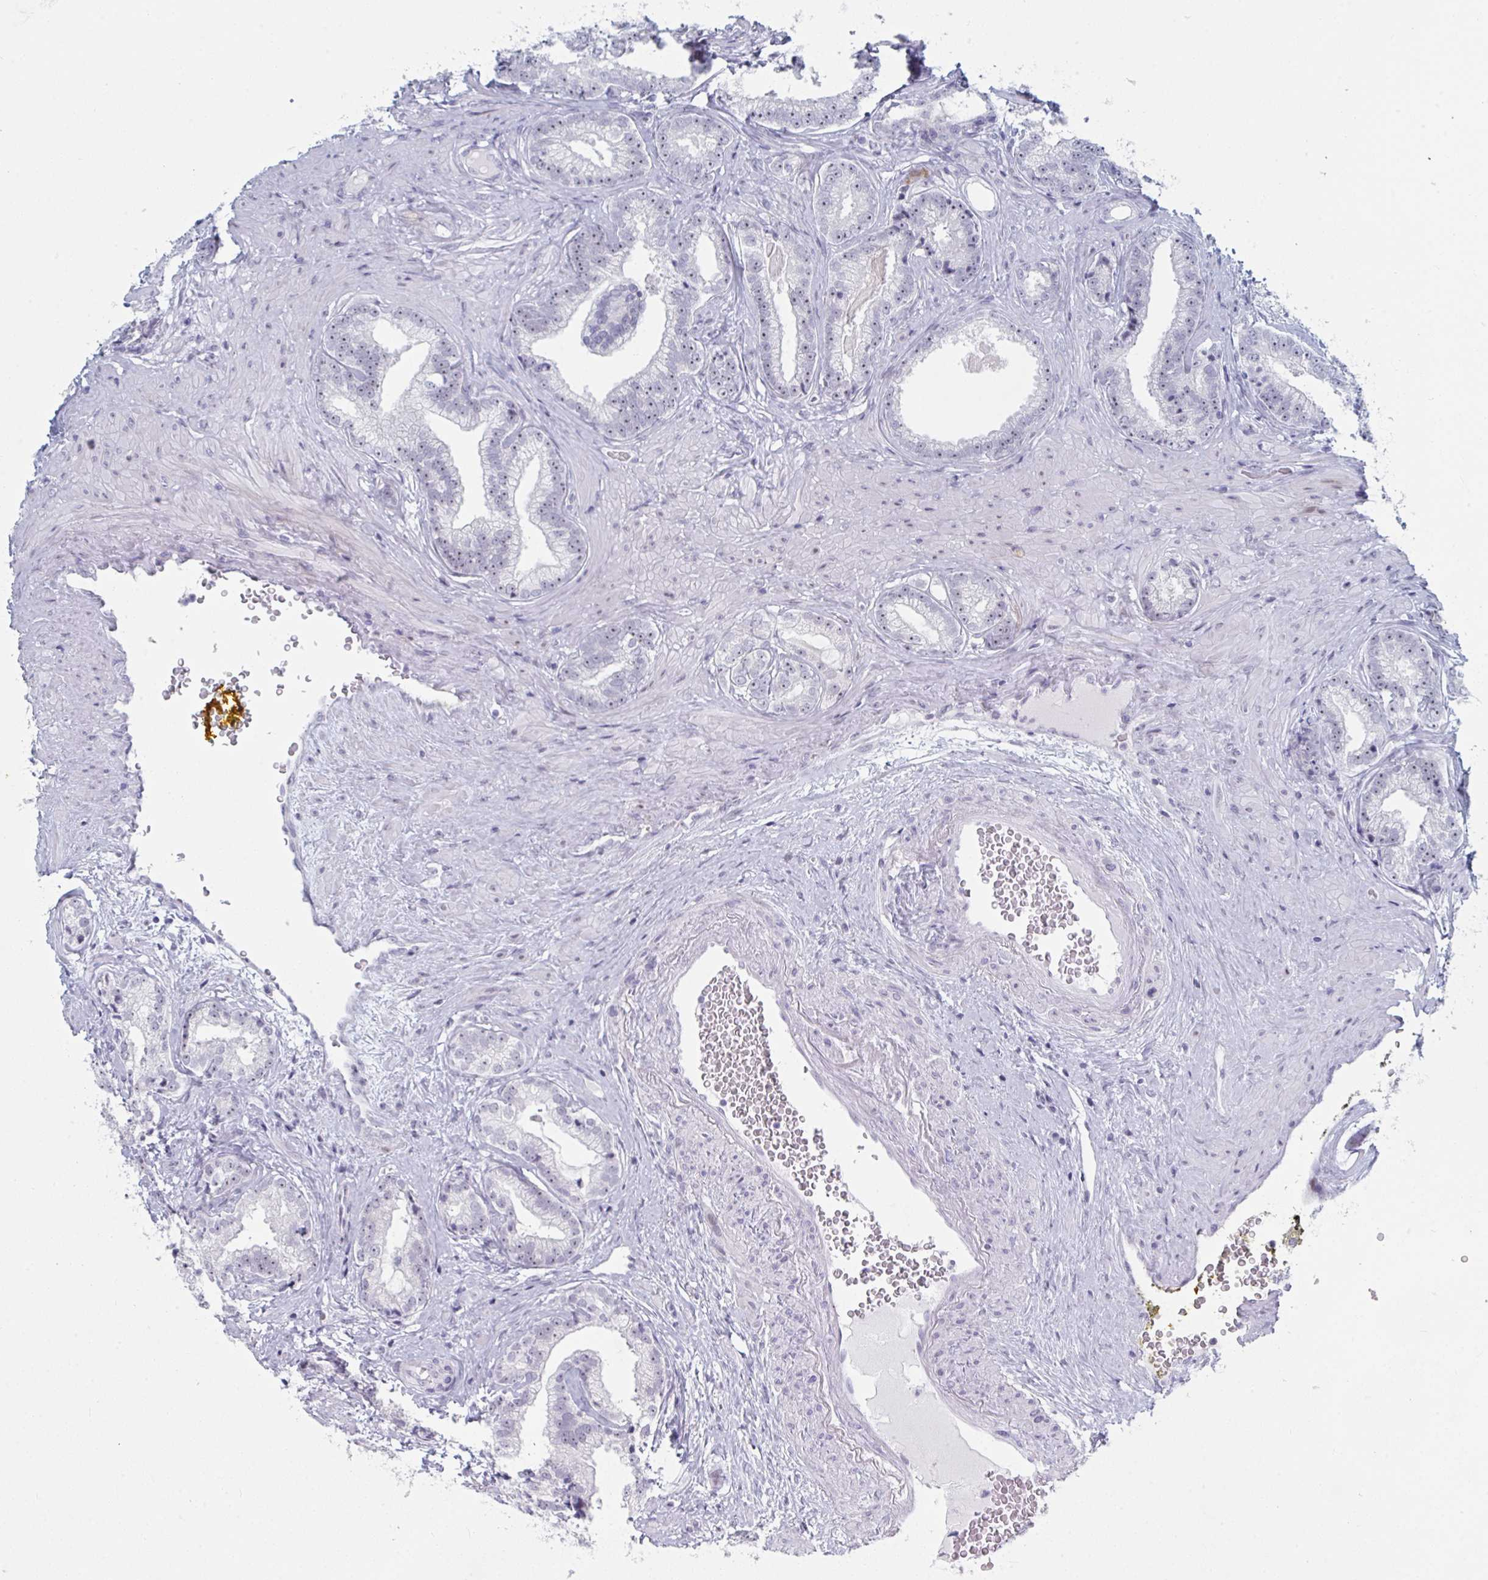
{"staining": {"intensity": "weak", "quantity": ">75%", "location": "nuclear"}, "tissue": "prostate cancer", "cell_type": "Tumor cells", "image_type": "cancer", "snomed": [{"axis": "morphology", "description": "Adenocarcinoma, Low grade"}, {"axis": "topography", "description": "Prostate"}], "caption": "Weak nuclear positivity is seen in about >75% of tumor cells in low-grade adenocarcinoma (prostate).", "gene": "NR1H2", "patient": {"sex": "male", "age": 61}}